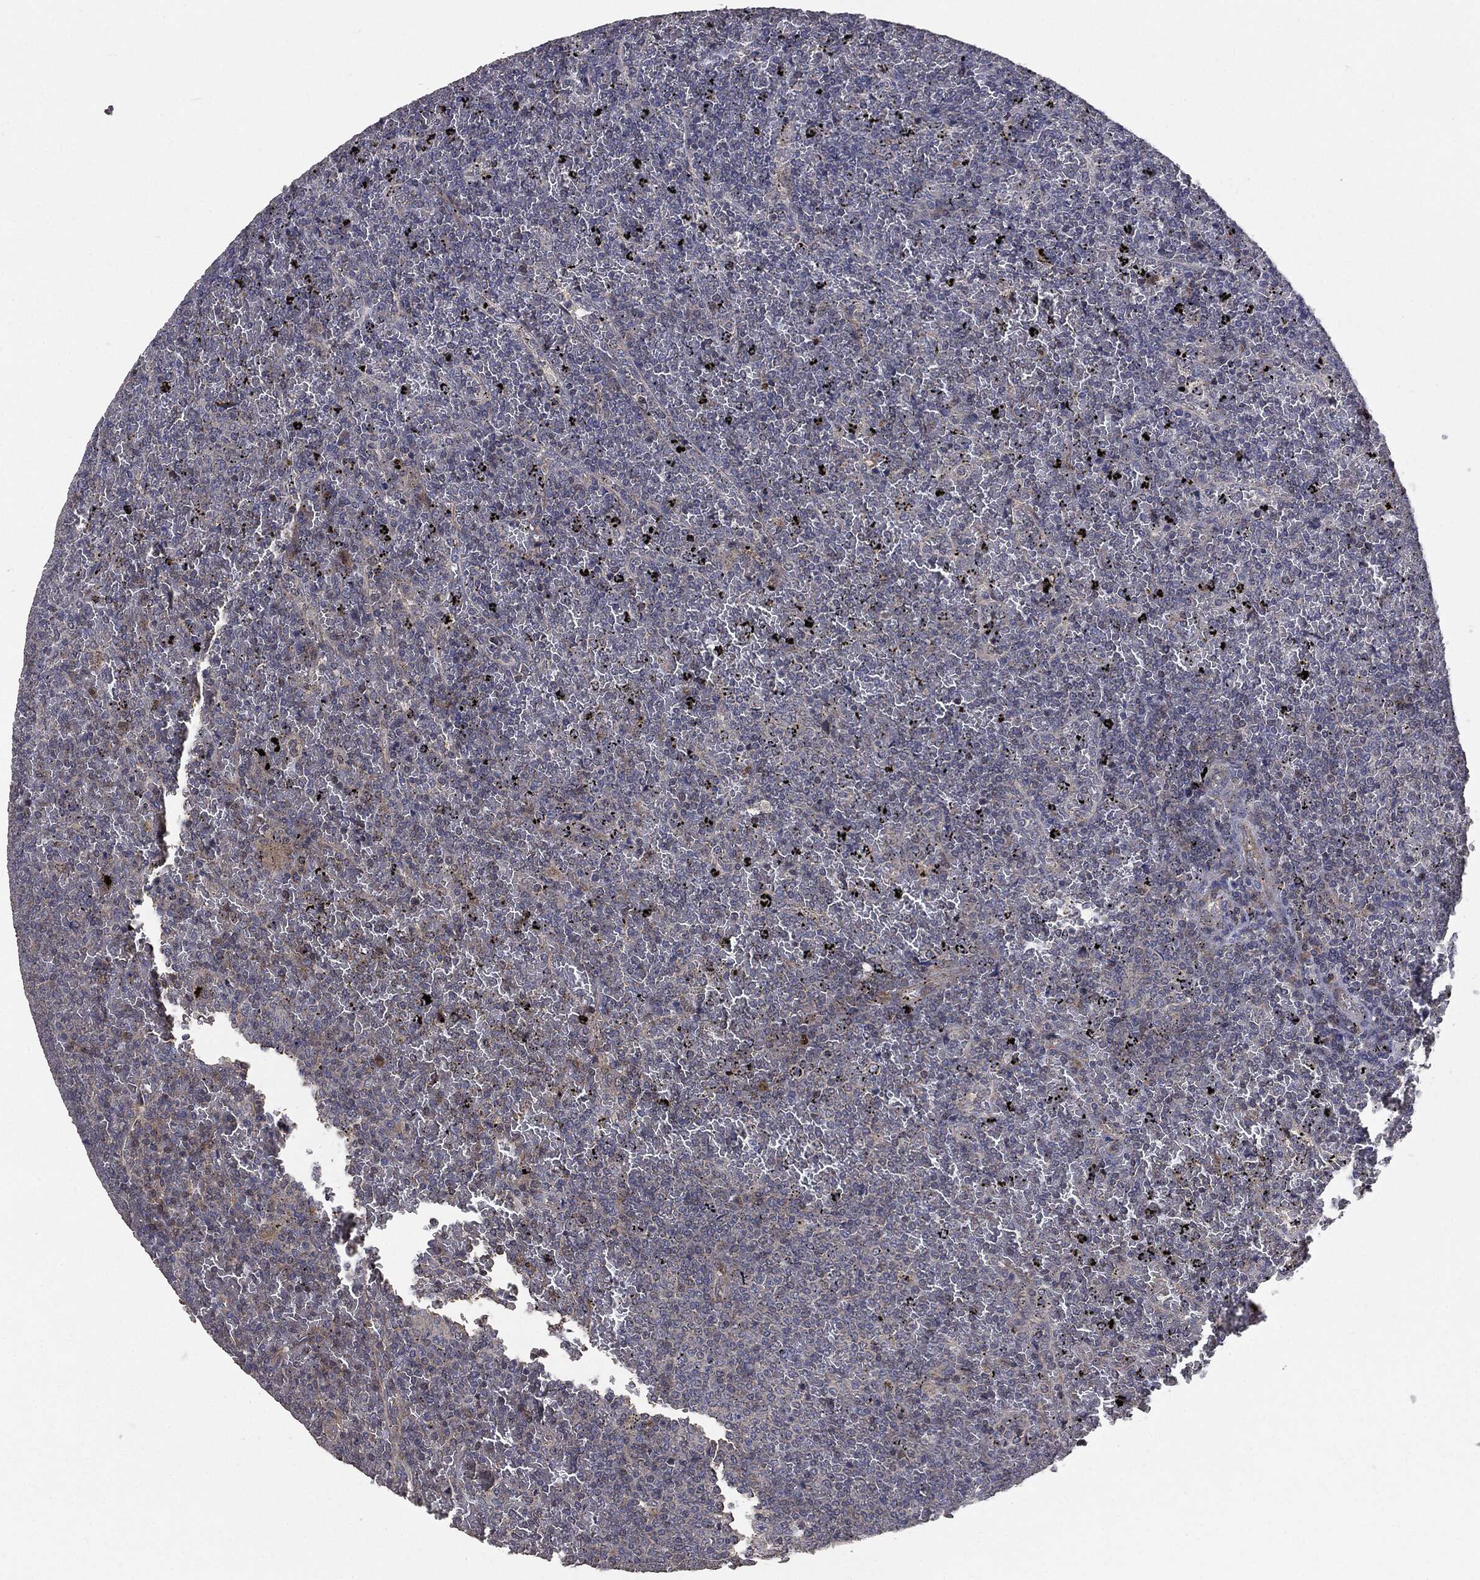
{"staining": {"intensity": "negative", "quantity": "none", "location": "none"}, "tissue": "lymphoma", "cell_type": "Tumor cells", "image_type": "cancer", "snomed": [{"axis": "morphology", "description": "Malignant lymphoma, non-Hodgkin's type, Low grade"}, {"axis": "topography", "description": "Spleen"}], "caption": "IHC photomicrograph of neoplastic tissue: lymphoma stained with DAB (3,3'-diaminobenzidine) demonstrates no significant protein expression in tumor cells.", "gene": "MTOR", "patient": {"sex": "female", "age": 77}}